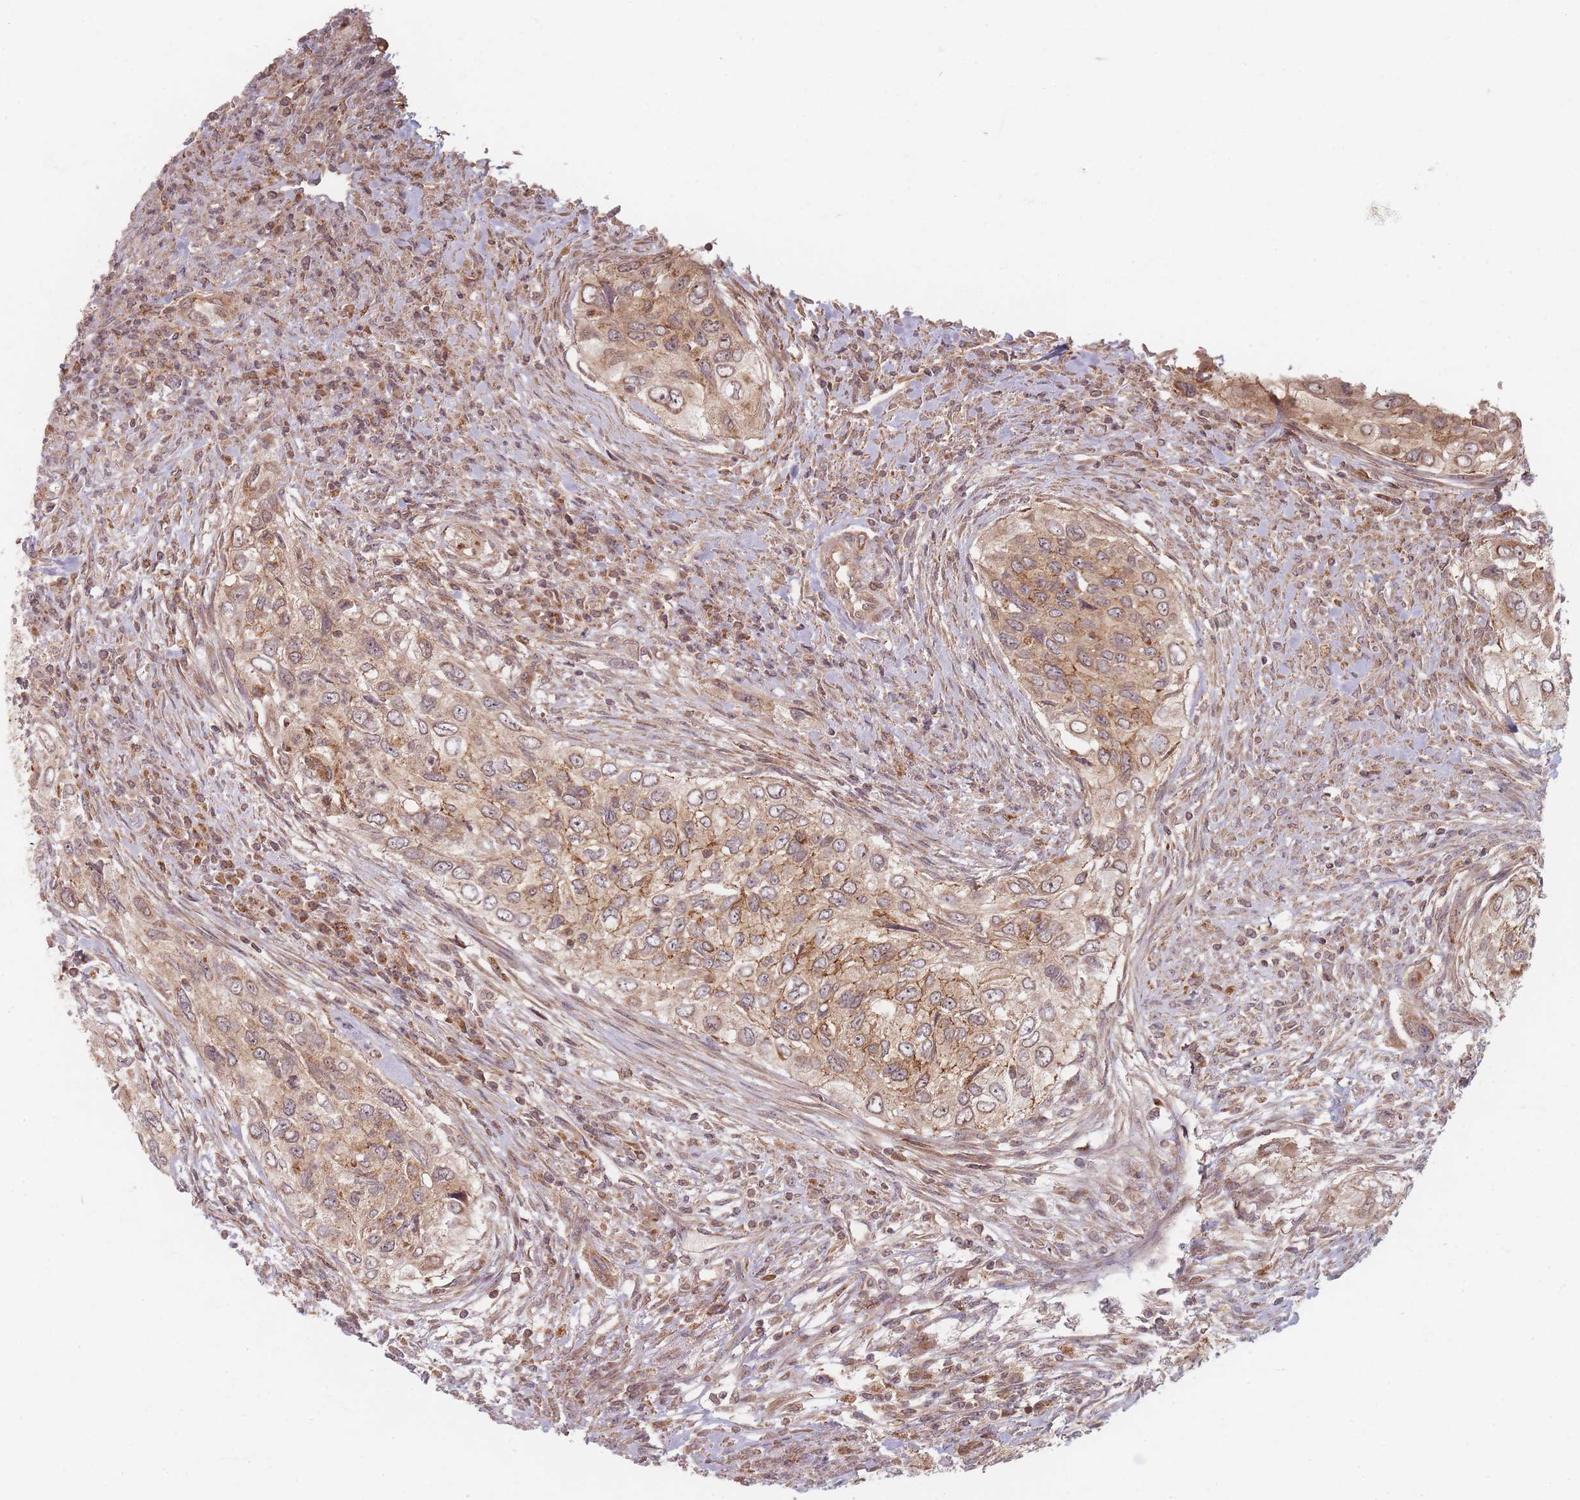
{"staining": {"intensity": "moderate", "quantity": "25%-75%", "location": "cytoplasmic/membranous"}, "tissue": "urothelial cancer", "cell_type": "Tumor cells", "image_type": "cancer", "snomed": [{"axis": "morphology", "description": "Urothelial carcinoma, High grade"}, {"axis": "topography", "description": "Urinary bladder"}], "caption": "High-grade urothelial carcinoma stained with a brown dye reveals moderate cytoplasmic/membranous positive positivity in approximately 25%-75% of tumor cells.", "gene": "RADX", "patient": {"sex": "female", "age": 60}}